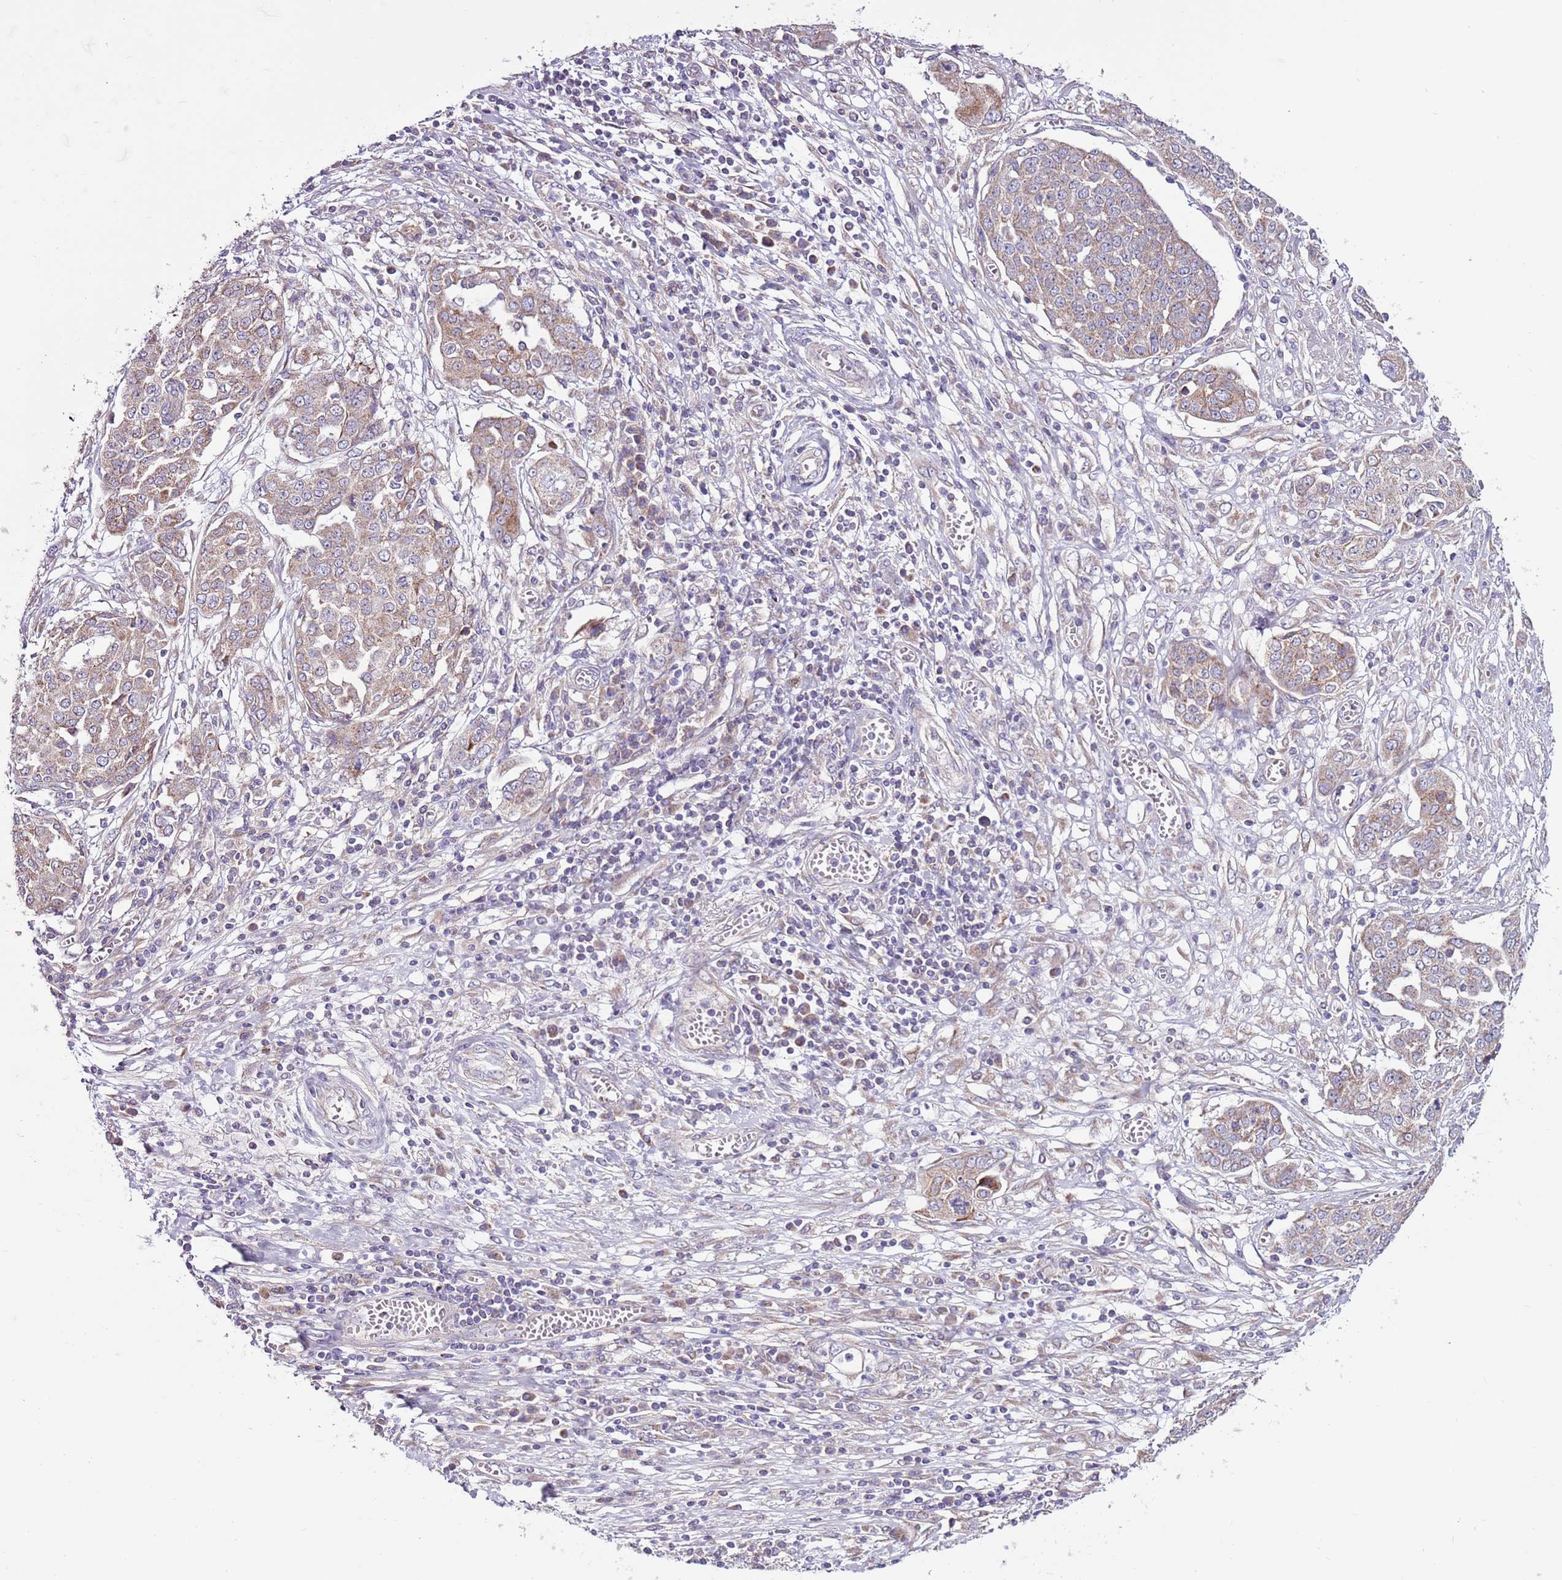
{"staining": {"intensity": "weak", "quantity": "25%-75%", "location": "cytoplasmic/membranous"}, "tissue": "ovarian cancer", "cell_type": "Tumor cells", "image_type": "cancer", "snomed": [{"axis": "morphology", "description": "Cystadenocarcinoma, serous, NOS"}, {"axis": "topography", "description": "Soft tissue"}, {"axis": "topography", "description": "Ovary"}], "caption": "Weak cytoplasmic/membranous staining is identified in about 25%-75% of tumor cells in ovarian cancer (serous cystadenocarcinoma).", "gene": "SMG1", "patient": {"sex": "female", "age": 57}}